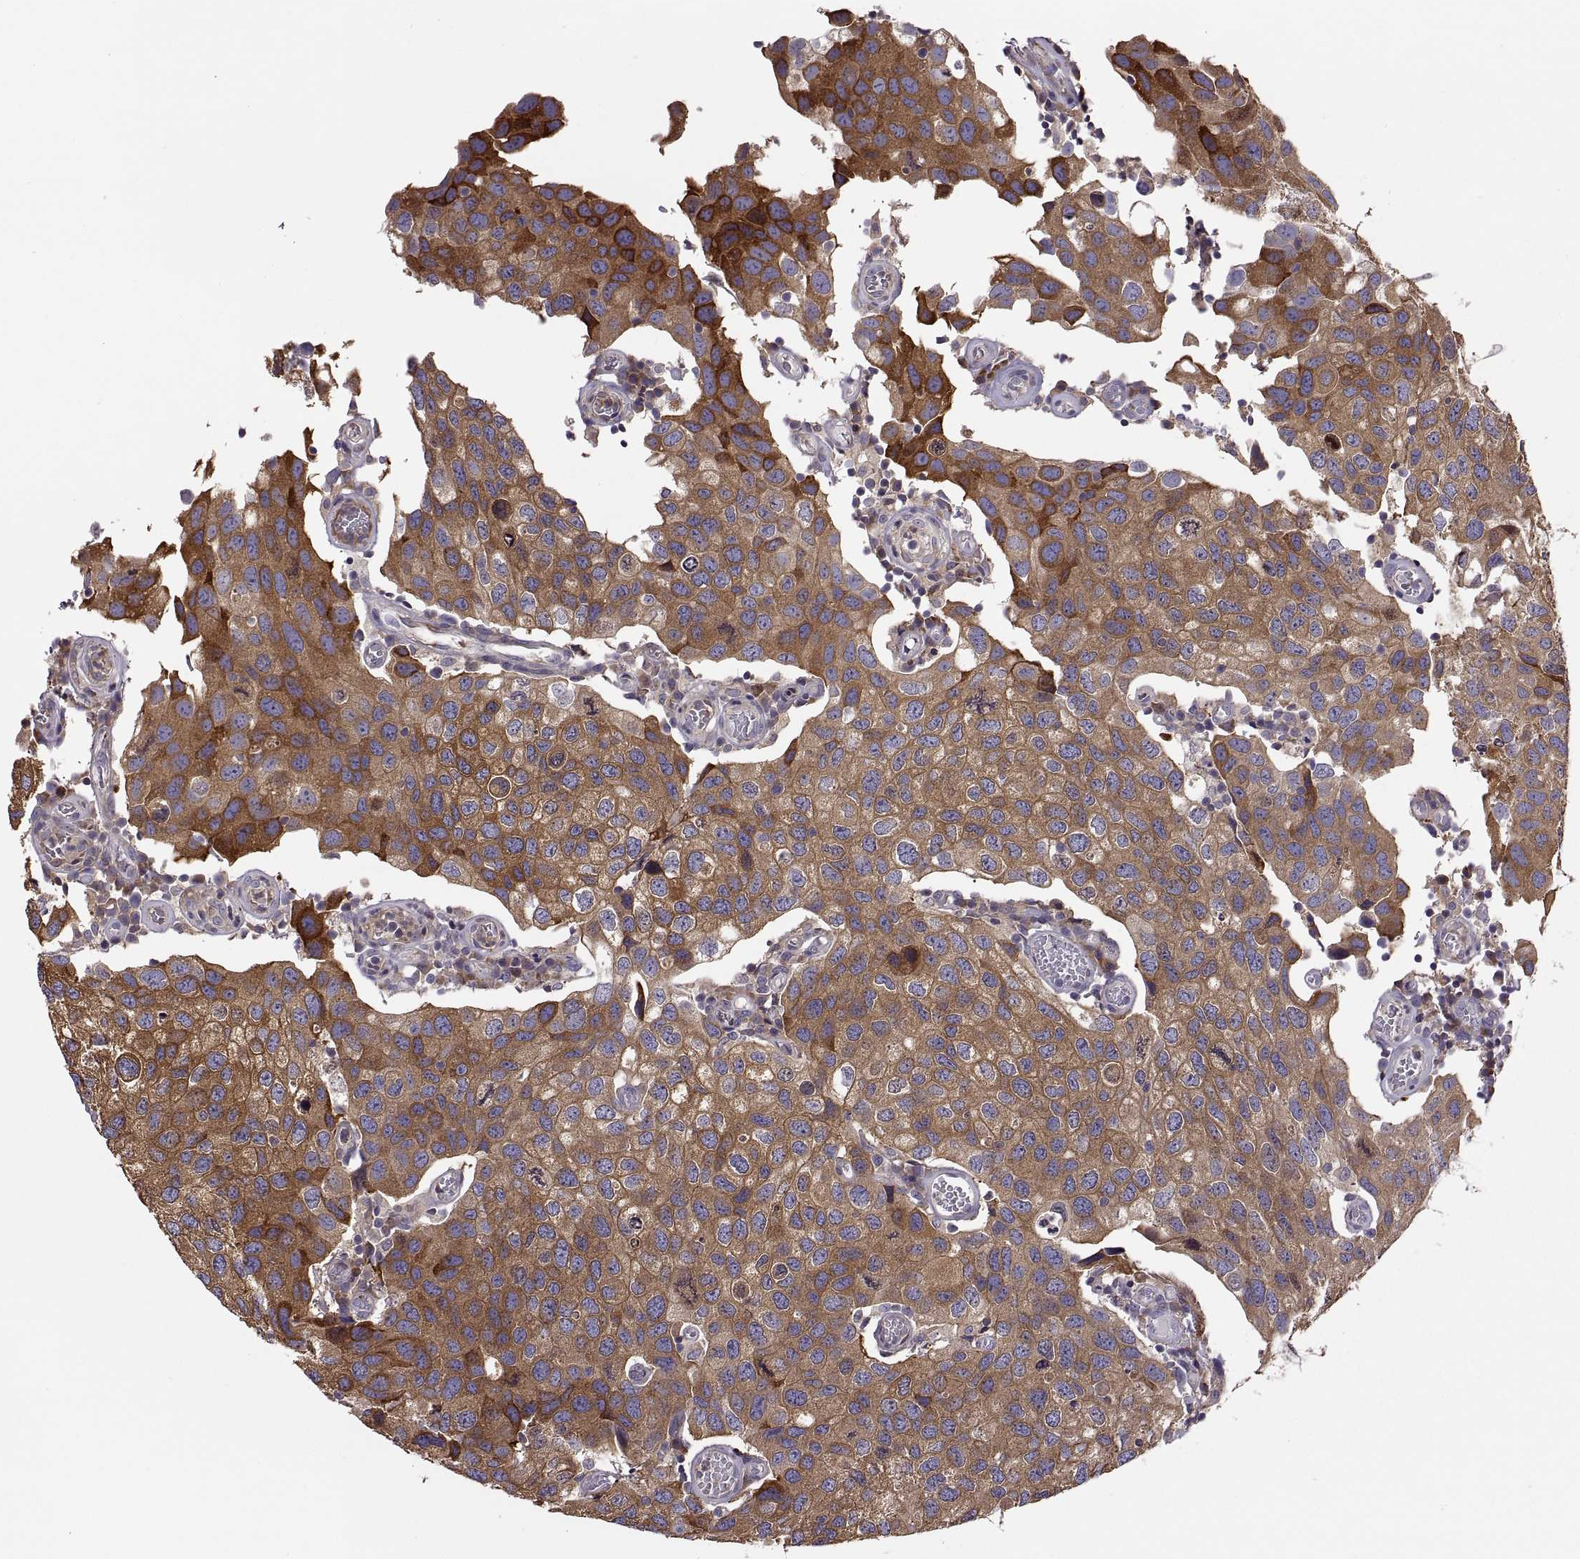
{"staining": {"intensity": "strong", "quantity": ">75%", "location": "cytoplasmic/membranous"}, "tissue": "urothelial cancer", "cell_type": "Tumor cells", "image_type": "cancer", "snomed": [{"axis": "morphology", "description": "Urothelial carcinoma, High grade"}, {"axis": "topography", "description": "Urinary bladder"}], "caption": "This is an image of IHC staining of urothelial cancer, which shows strong staining in the cytoplasmic/membranous of tumor cells.", "gene": "SPATA32", "patient": {"sex": "male", "age": 79}}